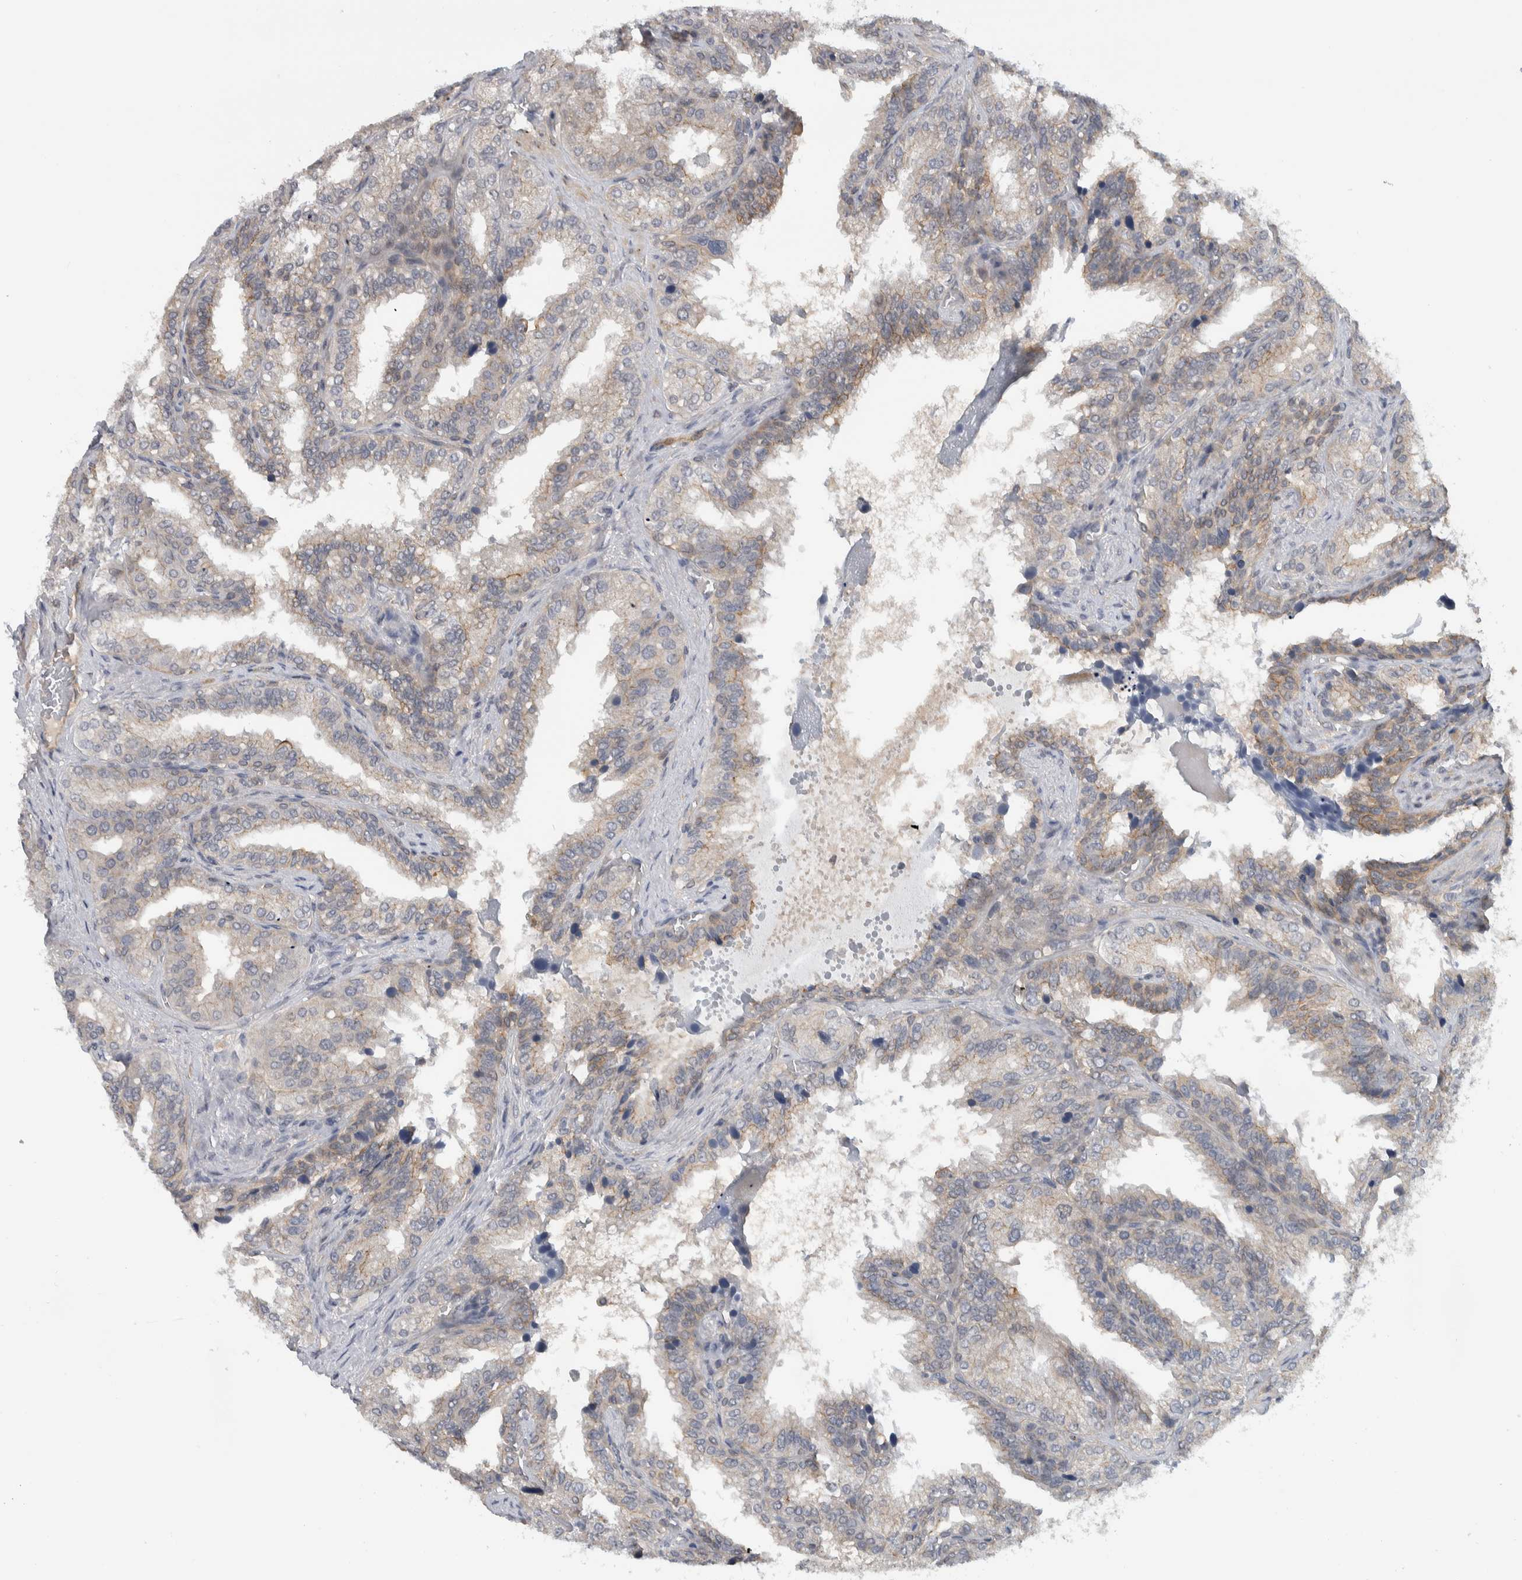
{"staining": {"intensity": "weak", "quantity": "25%-75%", "location": "cytoplasmic/membranous"}, "tissue": "seminal vesicle", "cell_type": "Glandular cells", "image_type": "normal", "snomed": [{"axis": "morphology", "description": "Normal tissue, NOS"}, {"axis": "topography", "description": "Prostate"}, {"axis": "topography", "description": "Seminal veicle"}], "caption": "DAB (3,3'-diaminobenzidine) immunohistochemical staining of unremarkable seminal vesicle demonstrates weak cytoplasmic/membranous protein positivity in about 25%-75% of glandular cells.", "gene": "MPRIP", "patient": {"sex": "male", "age": 51}}